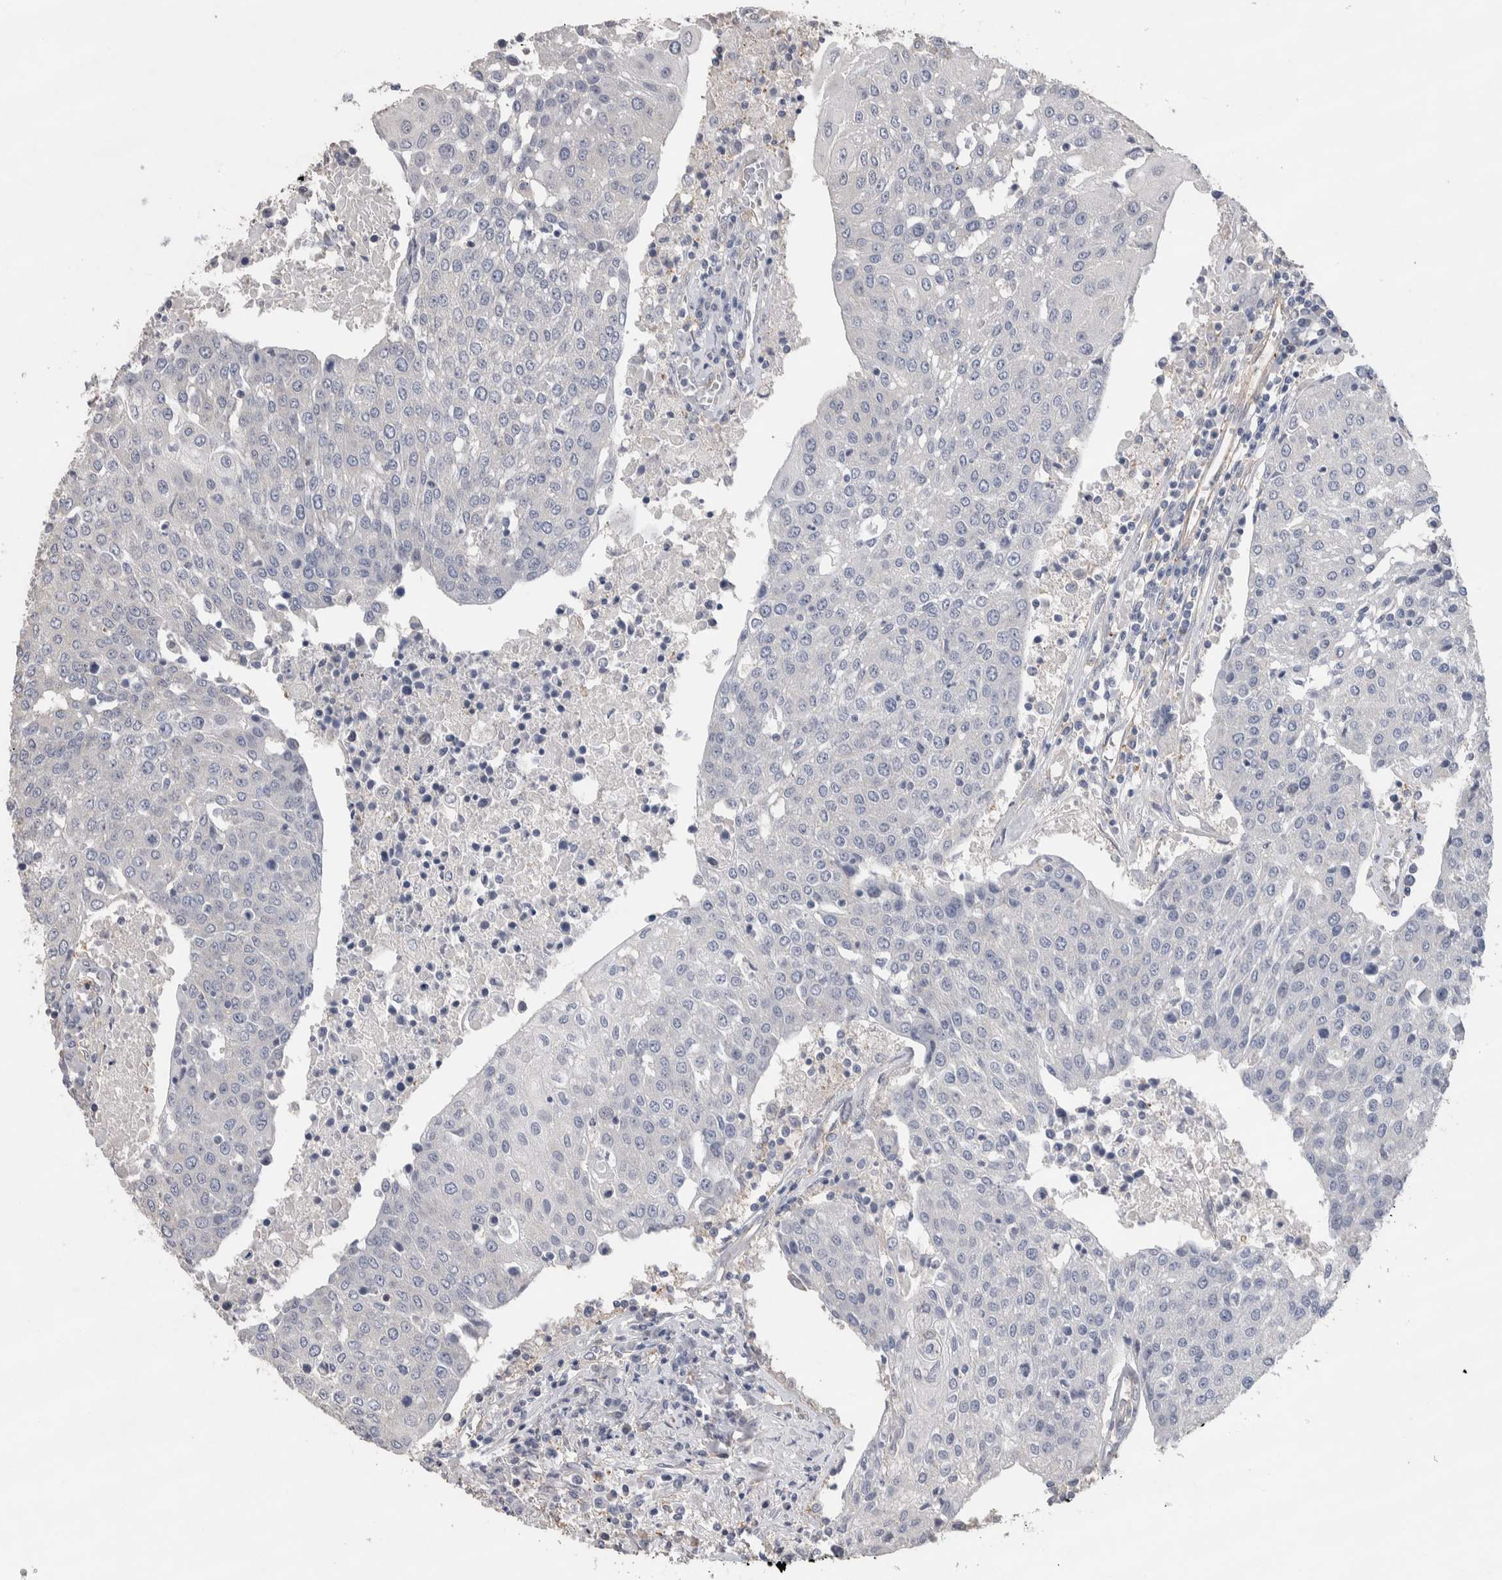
{"staining": {"intensity": "negative", "quantity": "none", "location": "none"}, "tissue": "urothelial cancer", "cell_type": "Tumor cells", "image_type": "cancer", "snomed": [{"axis": "morphology", "description": "Urothelial carcinoma, High grade"}, {"axis": "topography", "description": "Urinary bladder"}], "caption": "This is an IHC micrograph of human urothelial cancer. There is no expression in tumor cells.", "gene": "GCNA", "patient": {"sex": "female", "age": 85}}